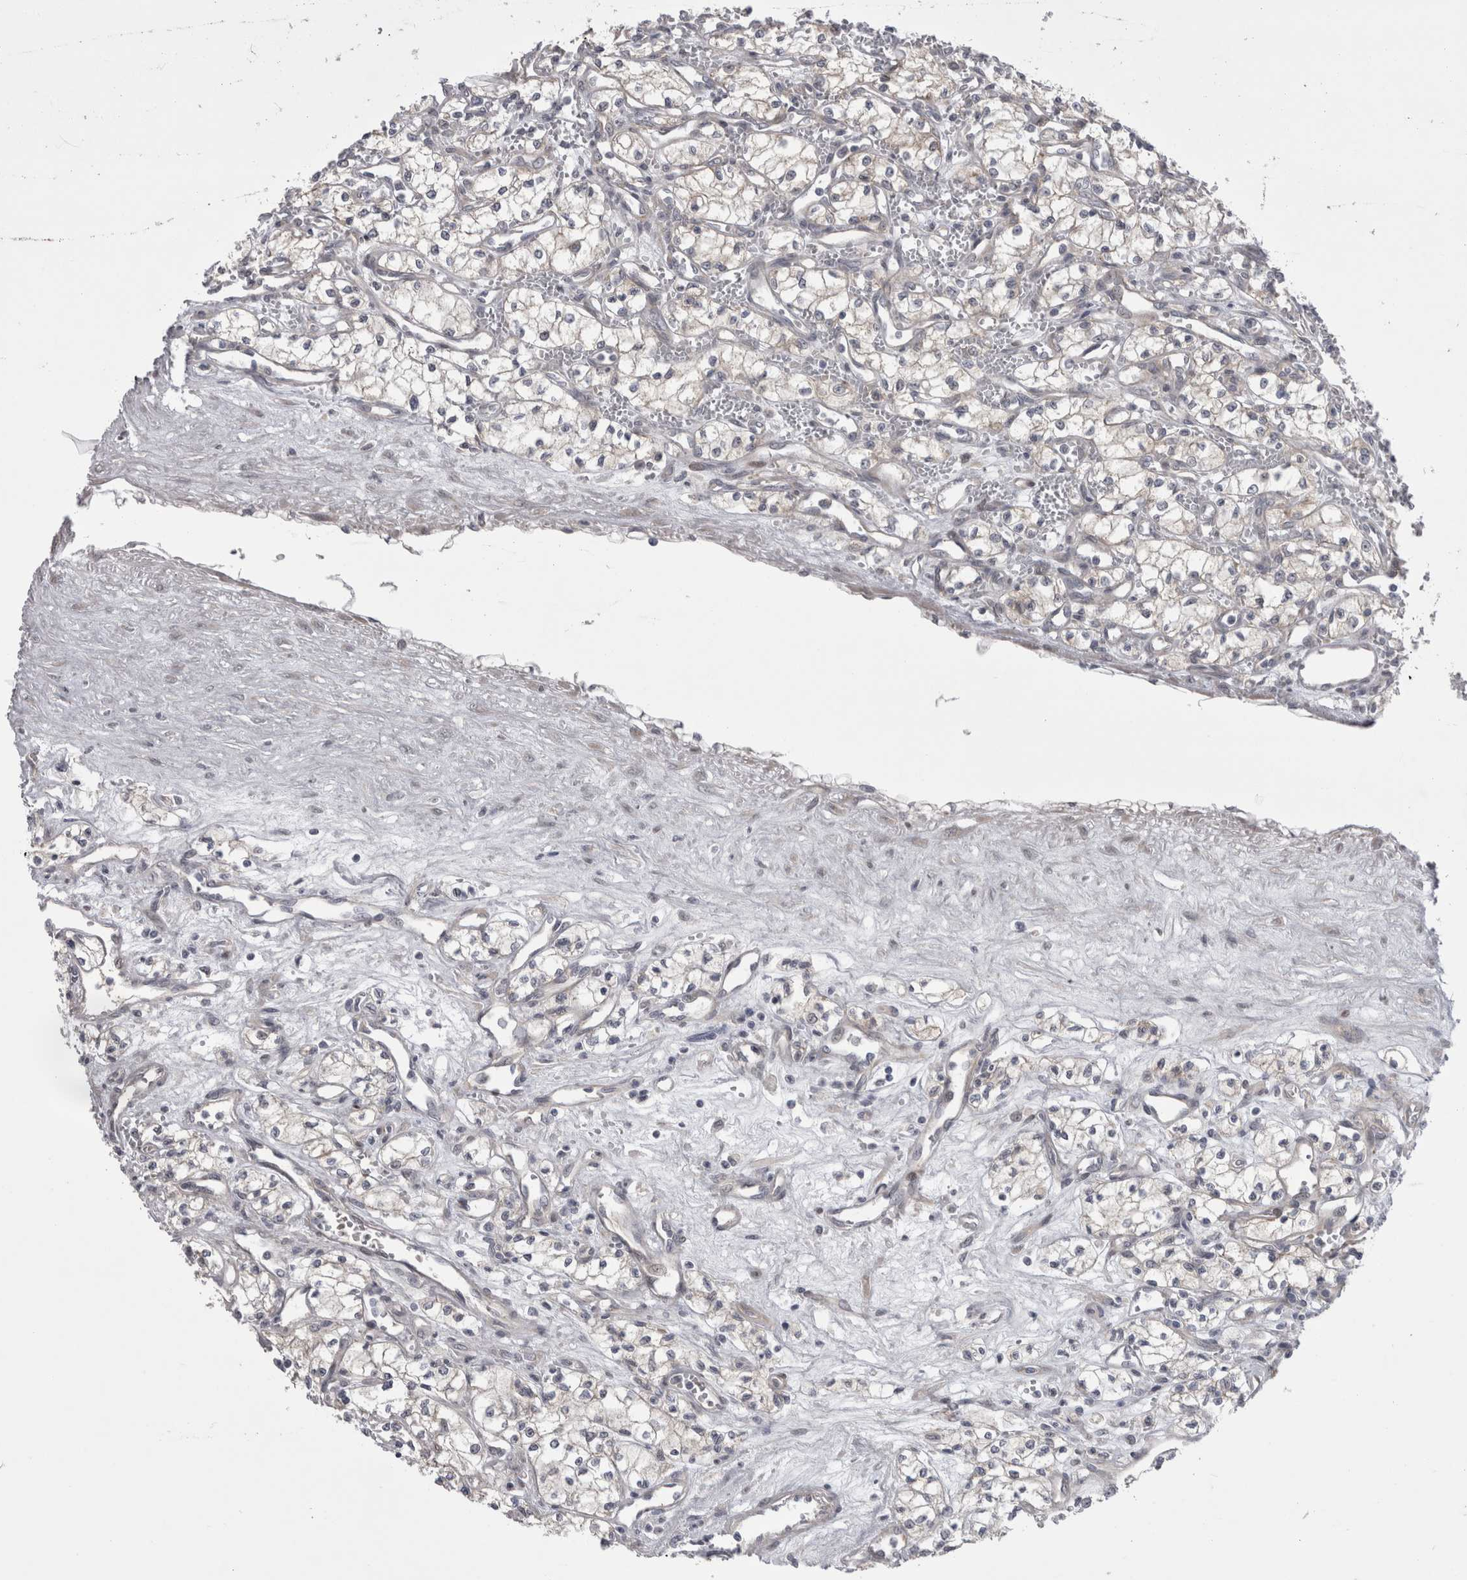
{"staining": {"intensity": "negative", "quantity": "none", "location": "none"}, "tissue": "renal cancer", "cell_type": "Tumor cells", "image_type": "cancer", "snomed": [{"axis": "morphology", "description": "Adenocarcinoma, NOS"}, {"axis": "topography", "description": "Kidney"}], "caption": "Protein analysis of renal cancer (adenocarcinoma) exhibits no significant expression in tumor cells.", "gene": "NENF", "patient": {"sex": "male", "age": 59}}